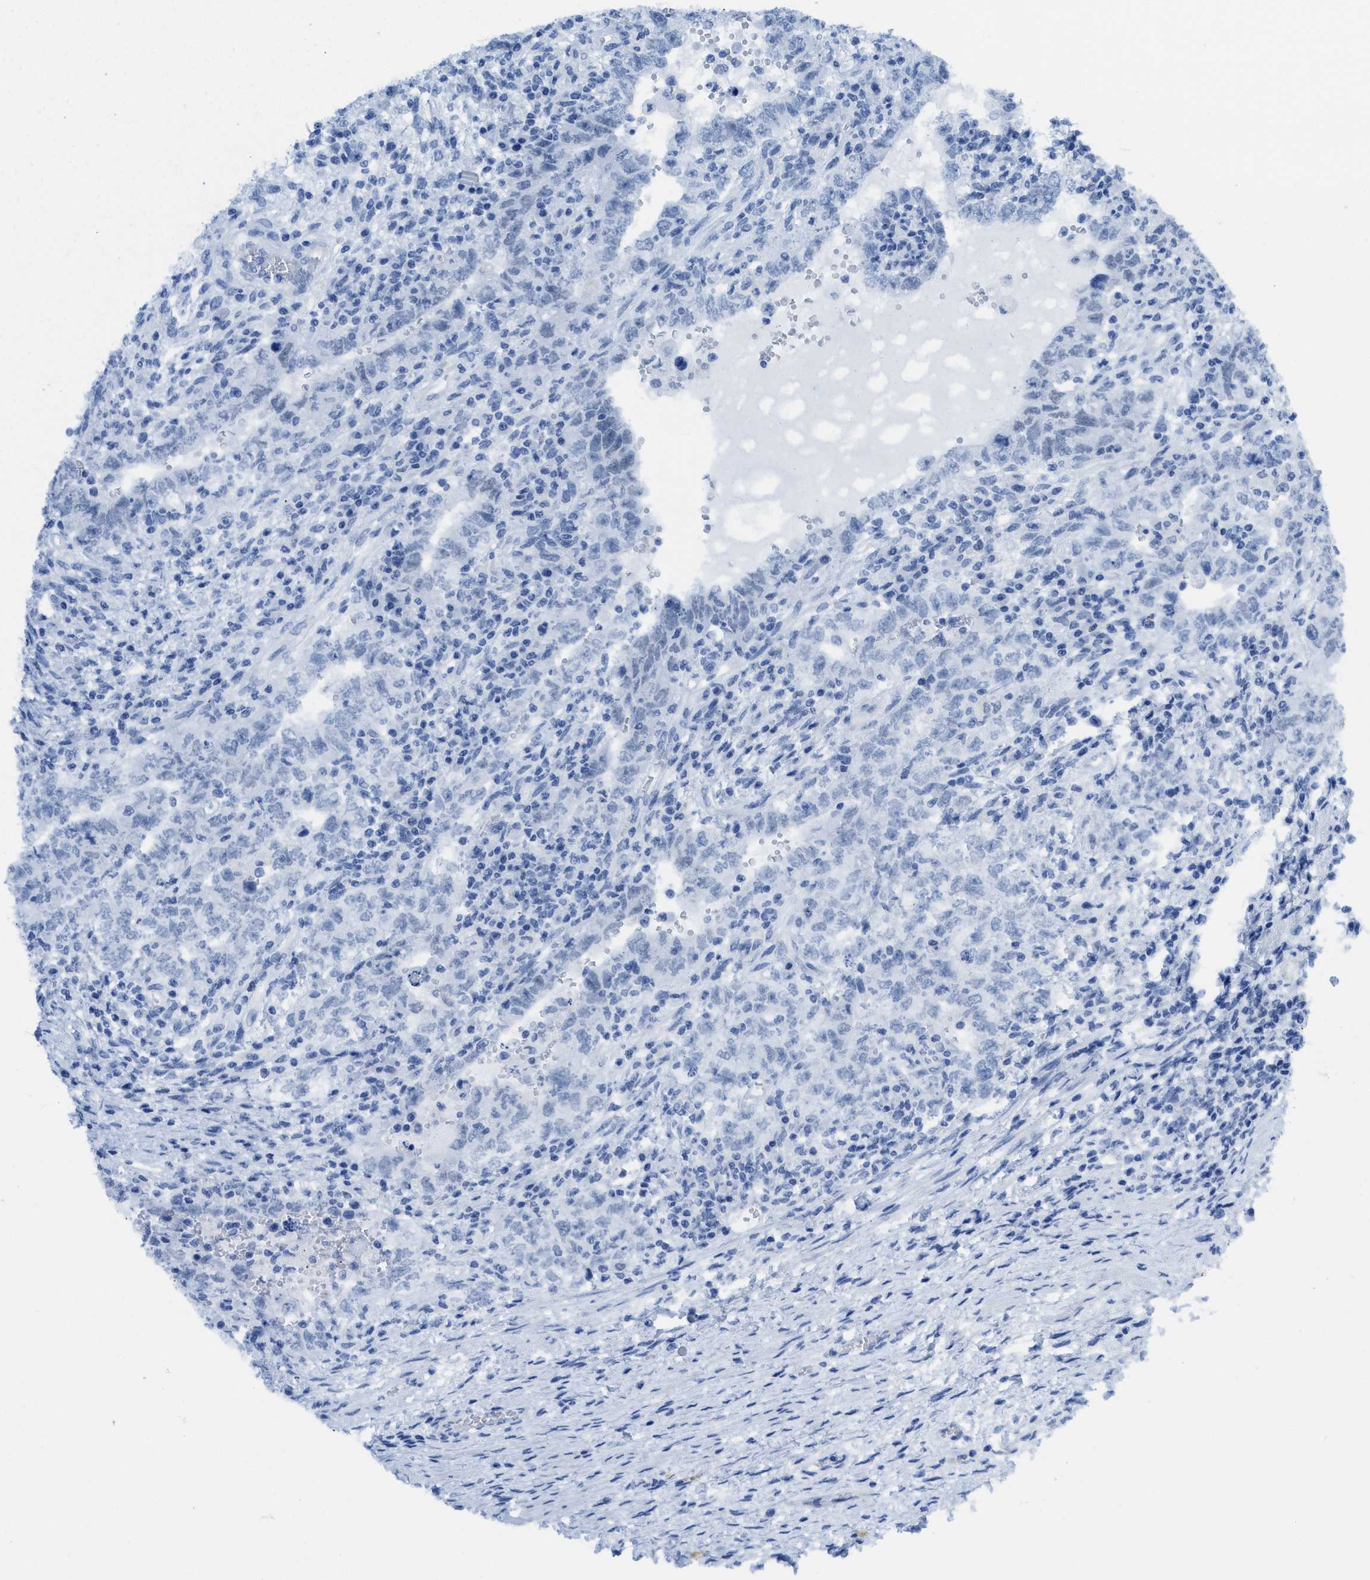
{"staining": {"intensity": "negative", "quantity": "none", "location": "none"}, "tissue": "testis cancer", "cell_type": "Tumor cells", "image_type": "cancer", "snomed": [{"axis": "morphology", "description": "Carcinoma, Embryonal, NOS"}, {"axis": "topography", "description": "Testis"}], "caption": "There is no significant positivity in tumor cells of testis cancer (embryonal carcinoma).", "gene": "WDR4", "patient": {"sex": "male", "age": 26}}